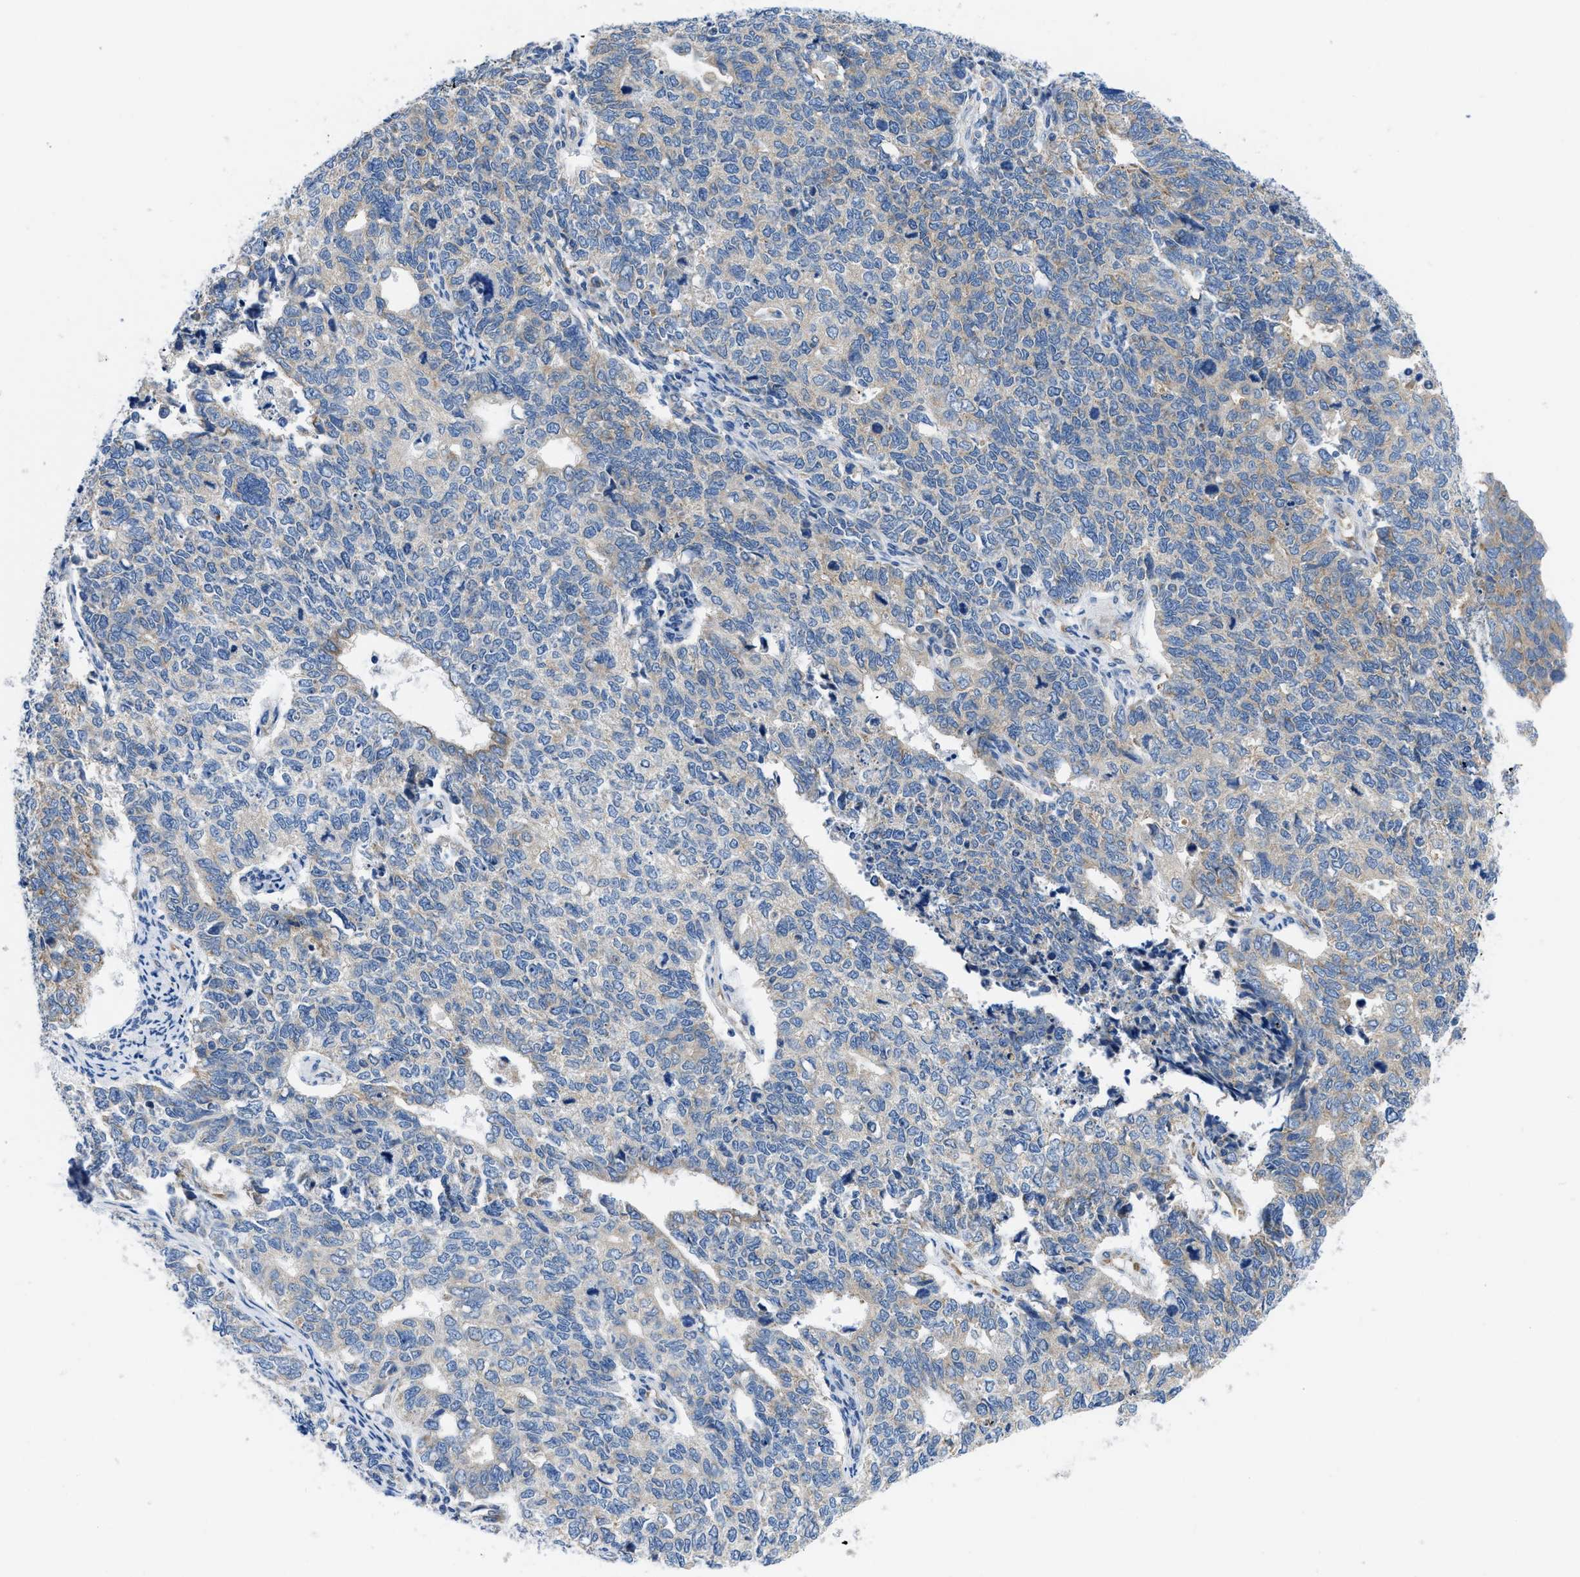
{"staining": {"intensity": "weak", "quantity": "<25%", "location": "cytoplasmic/membranous"}, "tissue": "cervical cancer", "cell_type": "Tumor cells", "image_type": "cancer", "snomed": [{"axis": "morphology", "description": "Squamous cell carcinoma, NOS"}, {"axis": "topography", "description": "Cervix"}], "caption": "Tumor cells show no significant staining in cervical squamous cell carcinoma.", "gene": "BNC2", "patient": {"sex": "female", "age": 63}}